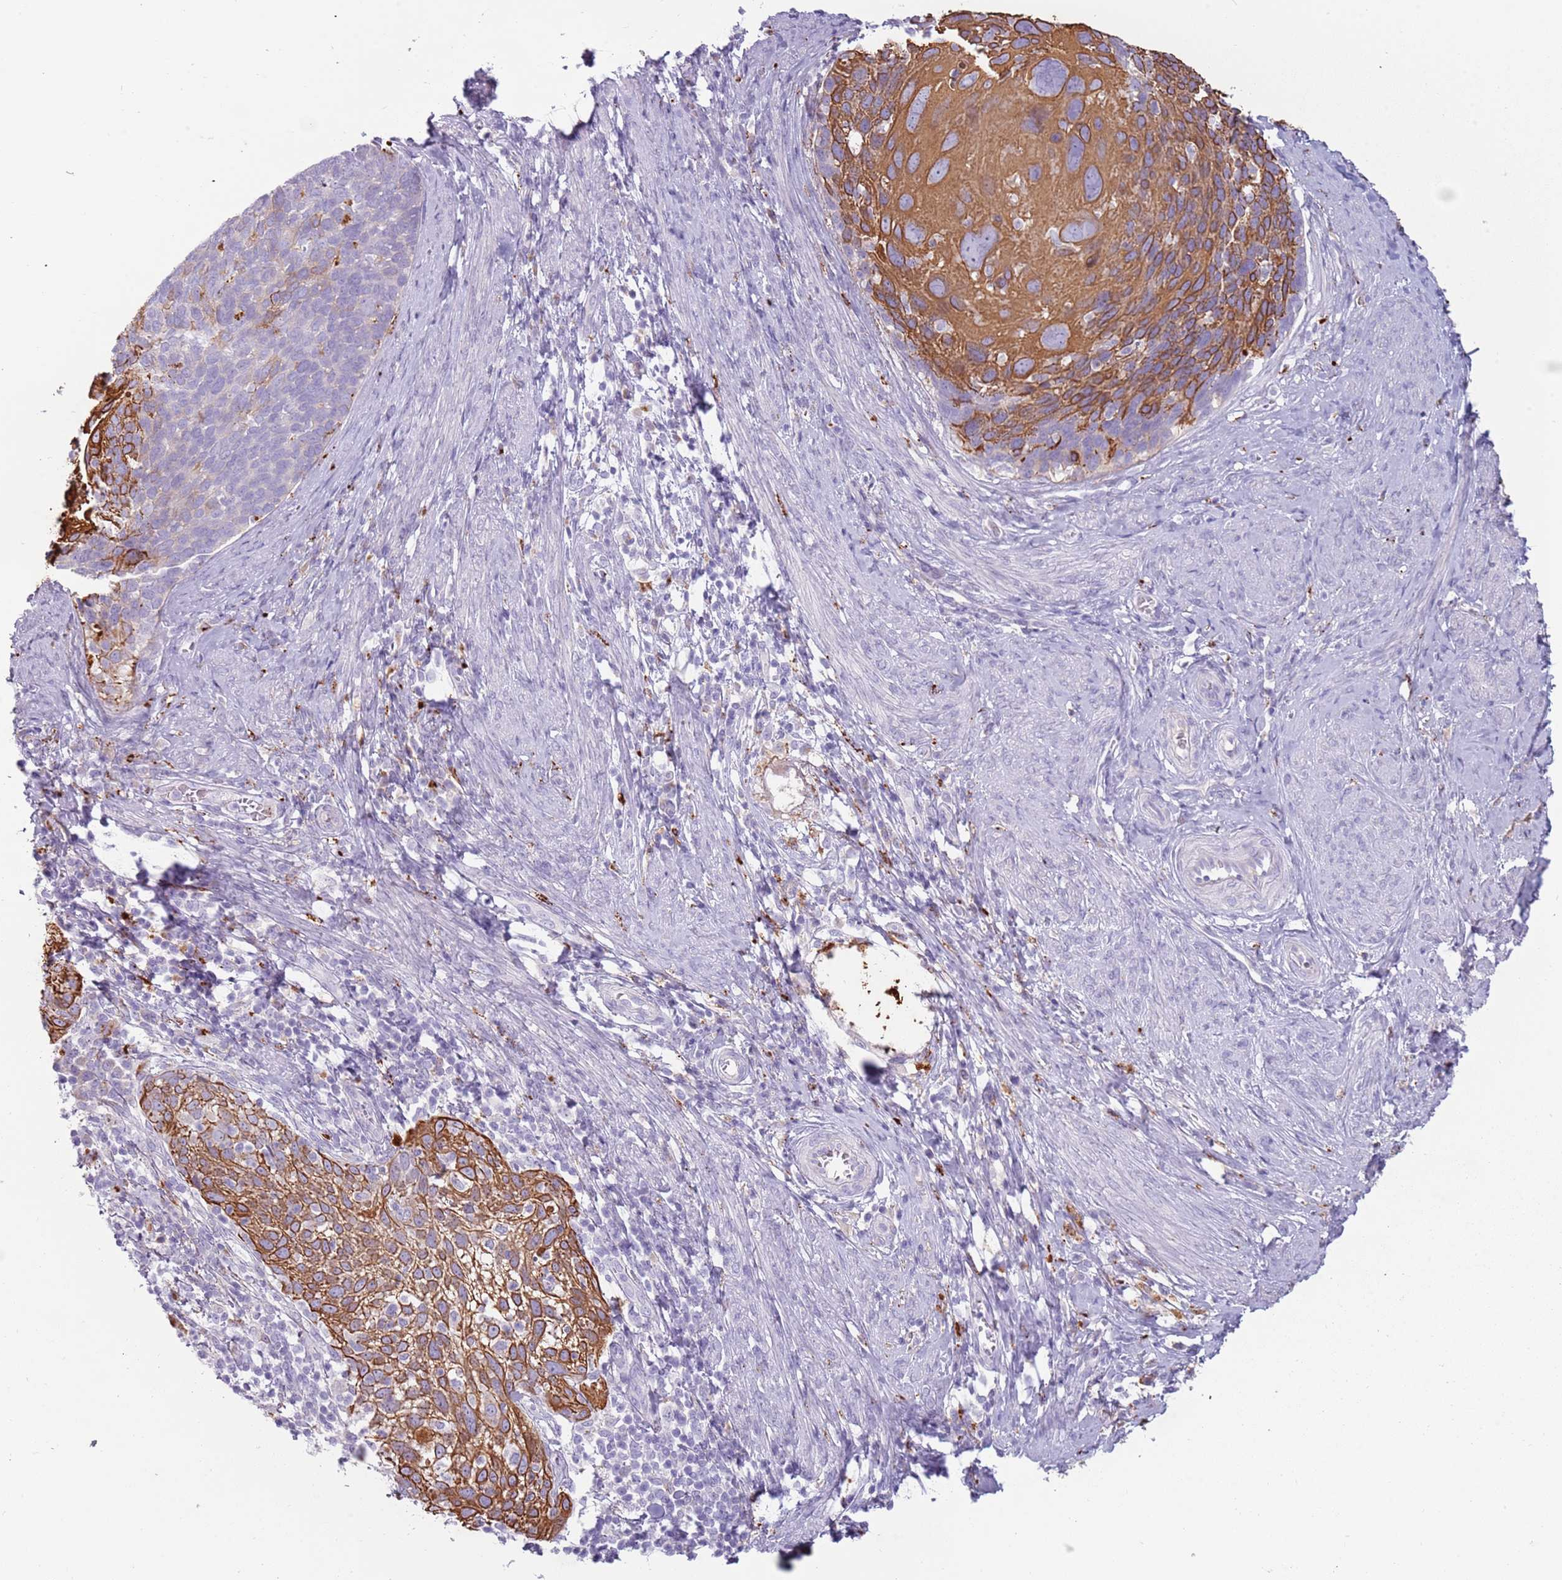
{"staining": {"intensity": "moderate", "quantity": "25%-75%", "location": "cytoplasmic/membranous"}, "tissue": "cervical cancer", "cell_type": "Tumor cells", "image_type": "cancer", "snomed": [{"axis": "morphology", "description": "Squamous cell carcinoma, NOS"}, {"axis": "topography", "description": "Cervix"}], "caption": "Moderate cytoplasmic/membranous protein expression is seen in about 25%-75% of tumor cells in cervical cancer (squamous cell carcinoma).", "gene": "NWD2", "patient": {"sex": "female", "age": 80}}